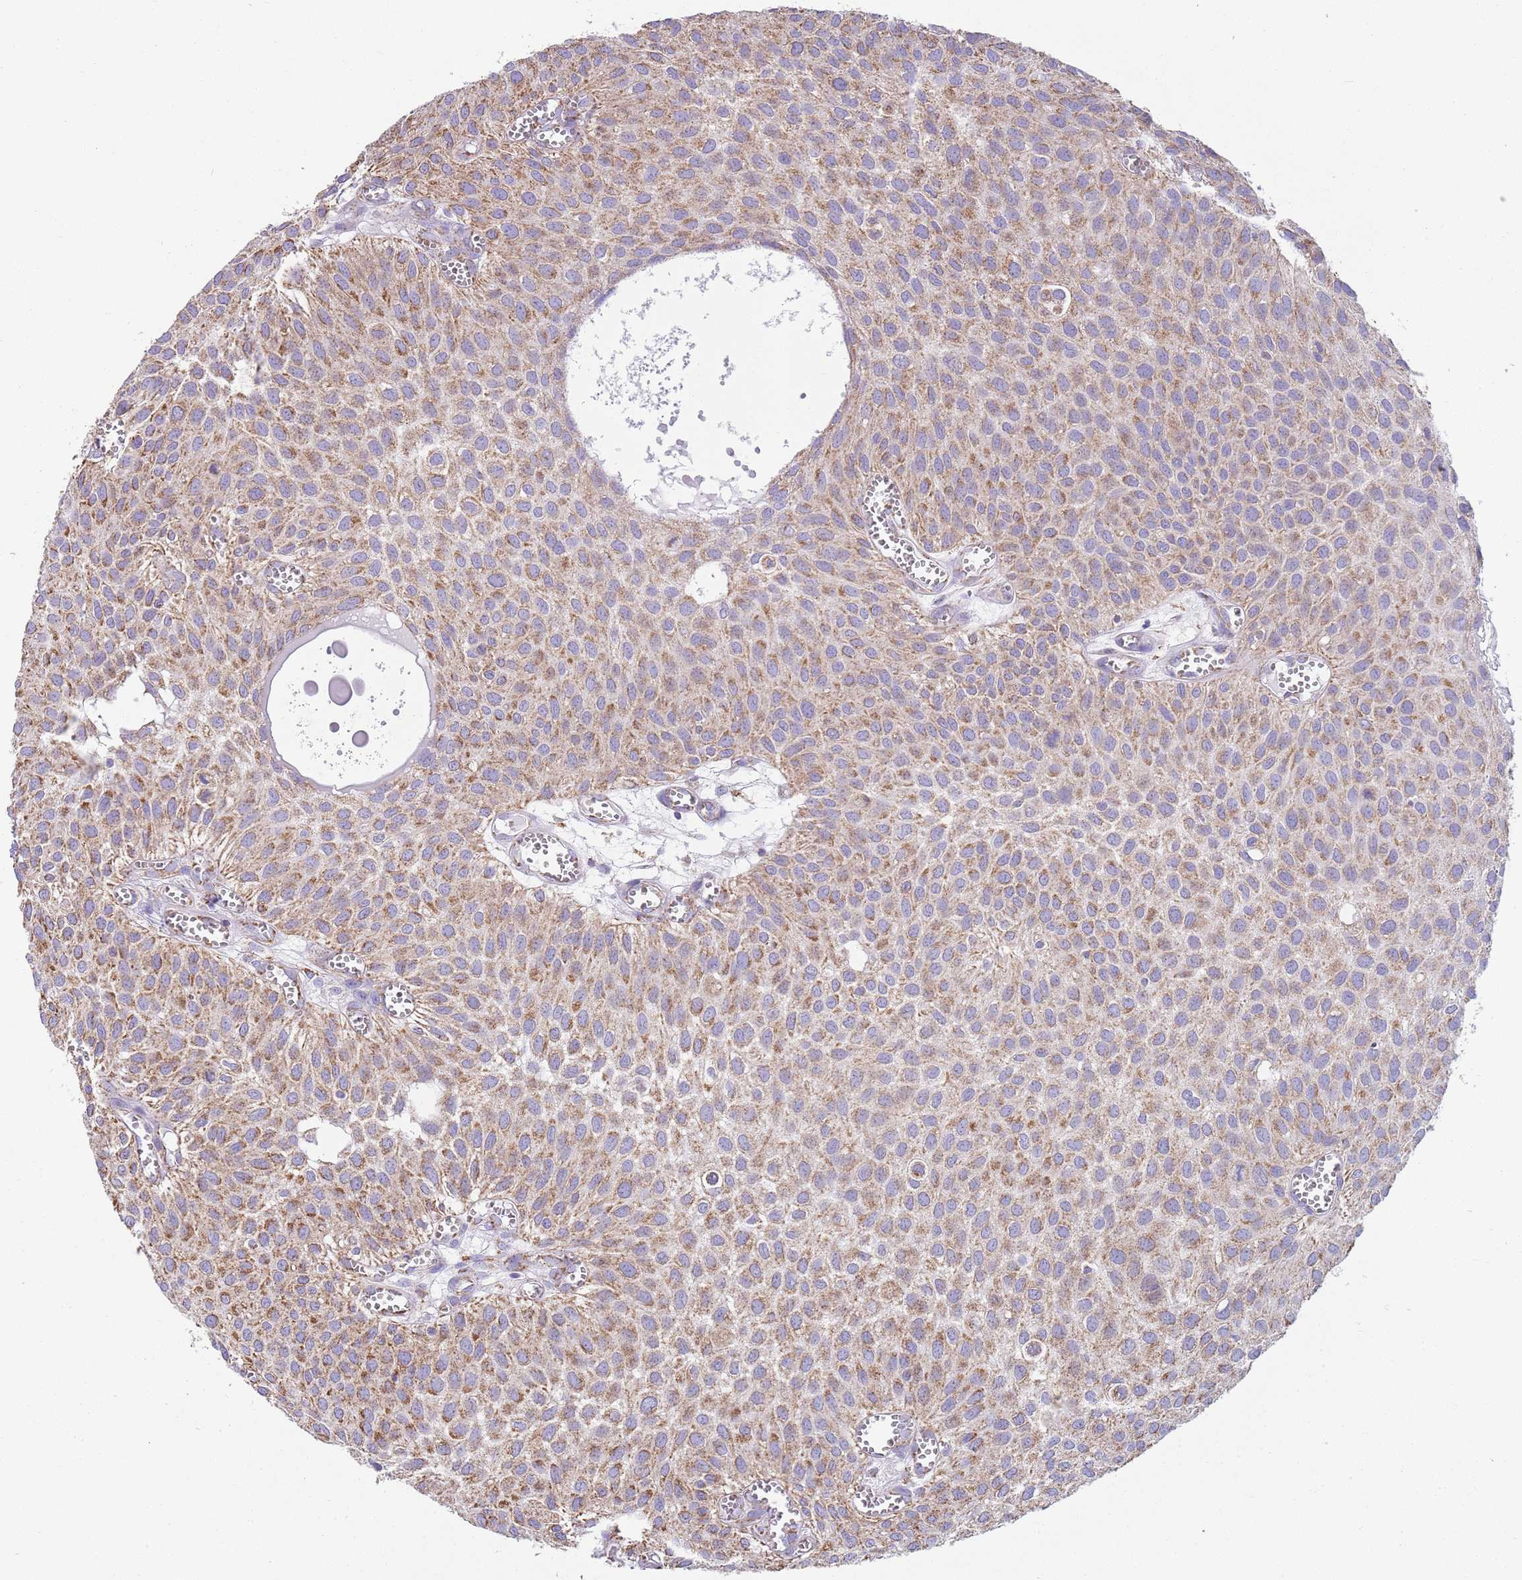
{"staining": {"intensity": "moderate", "quantity": ">75%", "location": "cytoplasmic/membranous"}, "tissue": "urothelial cancer", "cell_type": "Tumor cells", "image_type": "cancer", "snomed": [{"axis": "morphology", "description": "Urothelial carcinoma, Low grade"}, {"axis": "topography", "description": "Urinary bladder"}], "caption": "The immunohistochemical stain highlights moderate cytoplasmic/membranous expression in tumor cells of urothelial cancer tissue.", "gene": "TTLL1", "patient": {"sex": "male", "age": 88}}